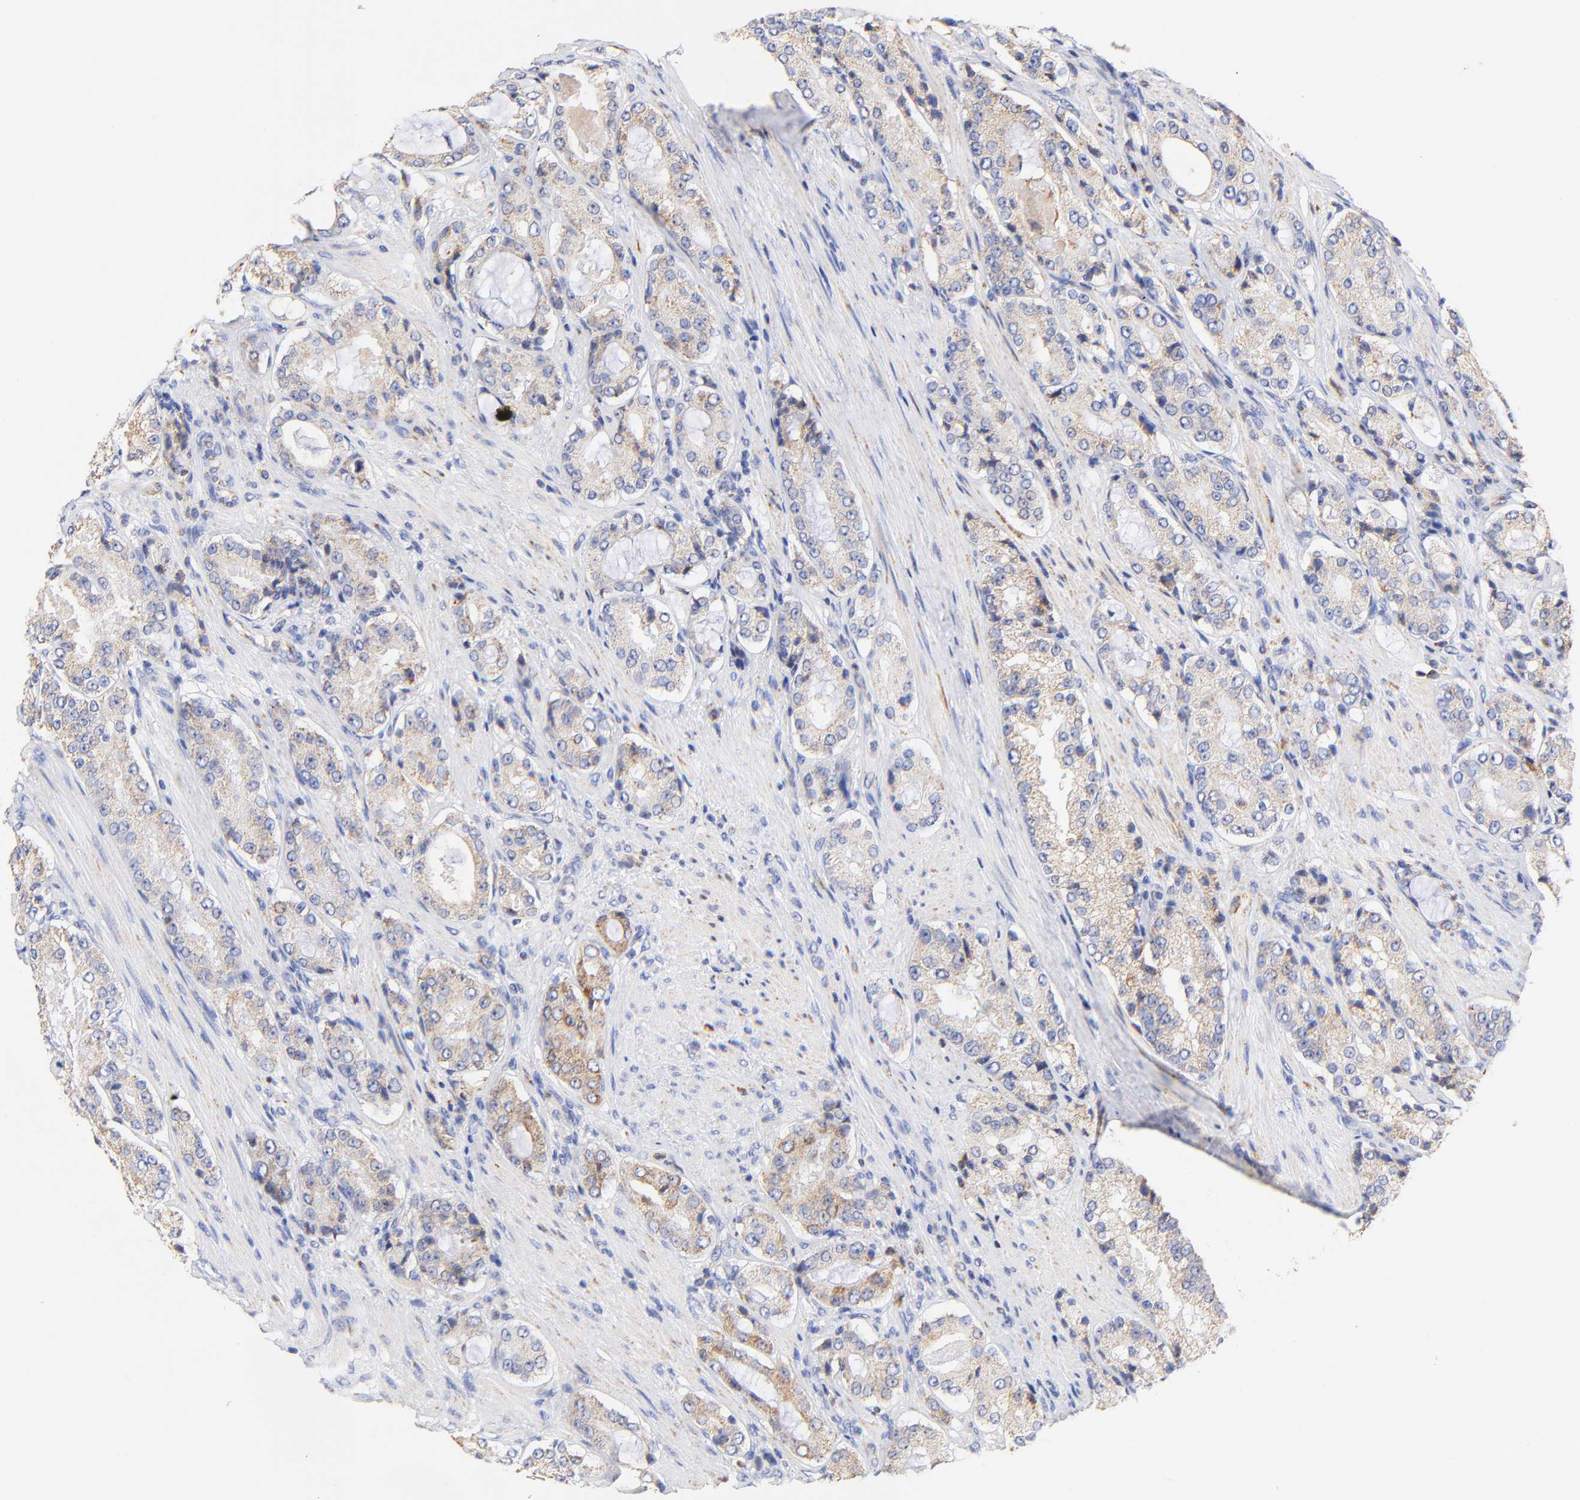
{"staining": {"intensity": "moderate", "quantity": ">75%", "location": "cytoplasmic/membranous"}, "tissue": "prostate cancer", "cell_type": "Tumor cells", "image_type": "cancer", "snomed": [{"axis": "morphology", "description": "Adenocarcinoma, High grade"}, {"axis": "topography", "description": "Prostate"}], "caption": "A medium amount of moderate cytoplasmic/membranous staining is identified in about >75% of tumor cells in adenocarcinoma (high-grade) (prostate) tissue. (Stains: DAB (3,3'-diaminobenzidine) in brown, nuclei in blue, Microscopy: brightfield microscopy at high magnification).", "gene": "ATP5F1D", "patient": {"sex": "male", "age": 72}}